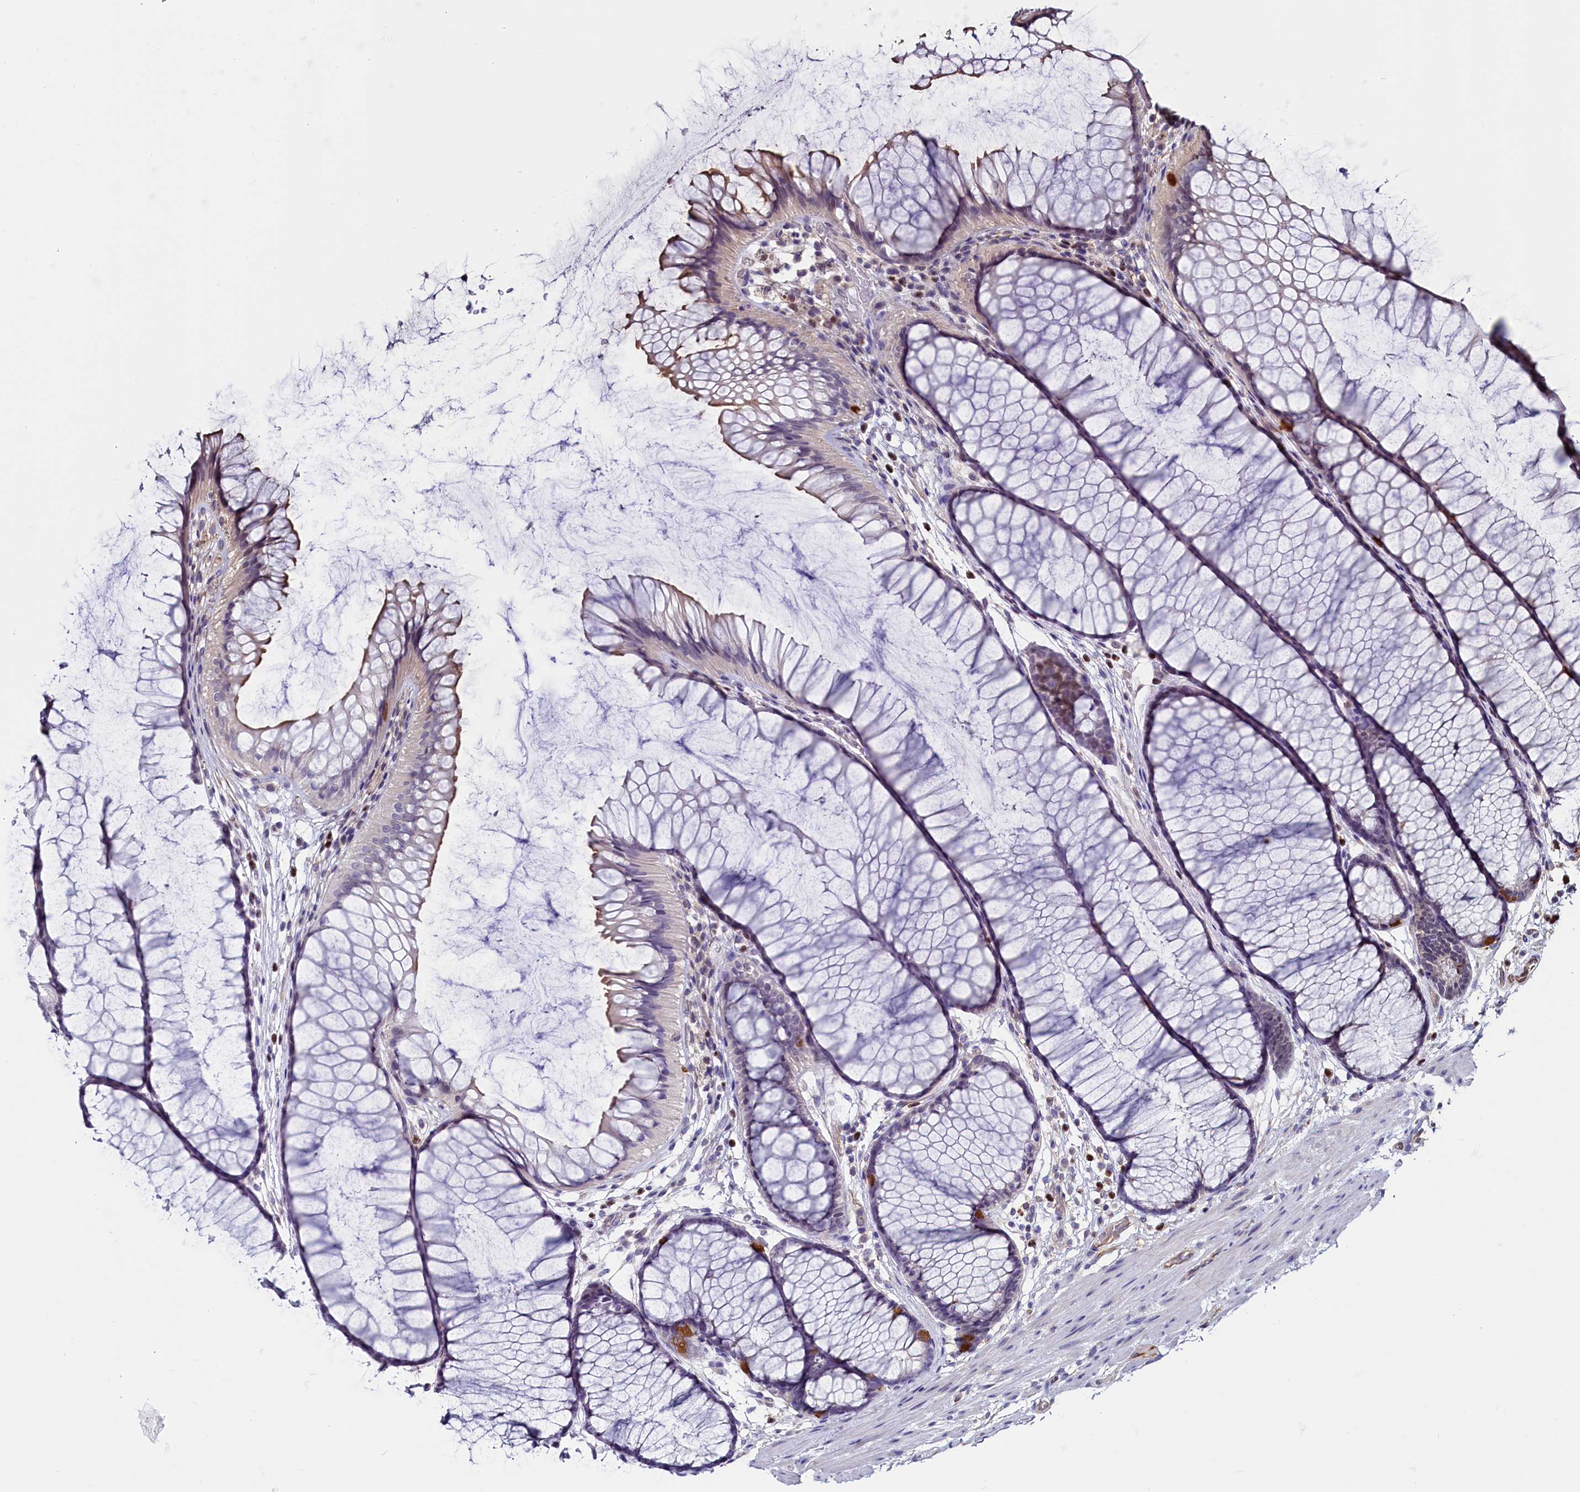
{"staining": {"intensity": "moderate", "quantity": ">75%", "location": "cytoplasmic/membranous"}, "tissue": "colon", "cell_type": "Endothelial cells", "image_type": "normal", "snomed": [{"axis": "morphology", "description": "Normal tissue, NOS"}, {"axis": "topography", "description": "Colon"}], "caption": "Colon stained for a protein reveals moderate cytoplasmic/membranous positivity in endothelial cells. (DAB (3,3'-diaminobenzidine) IHC with brightfield microscopy, high magnification).", "gene": "PDILT", "patient": {"sex": "female", "age": 82}}